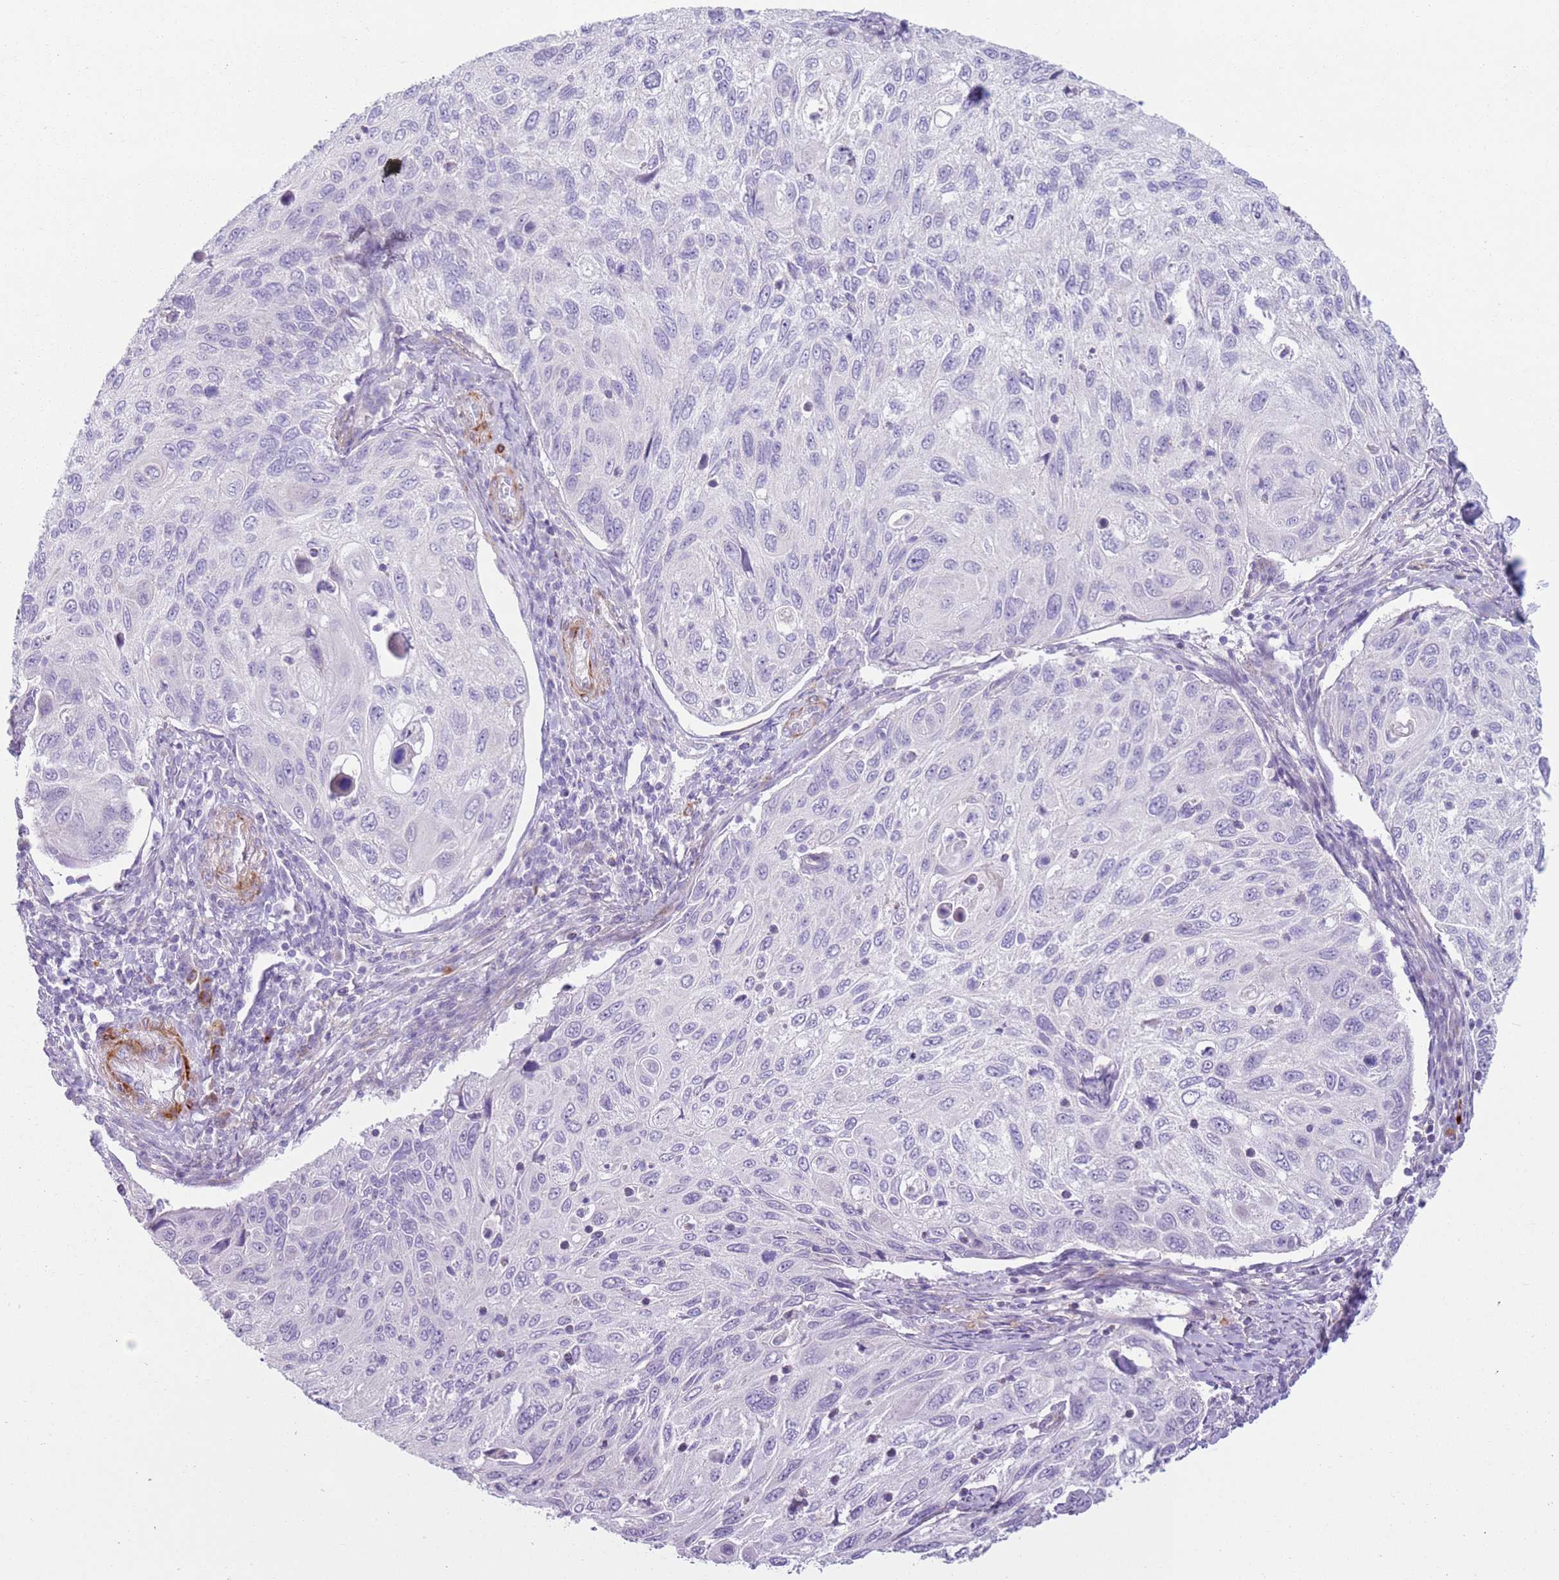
{"staining": {"intensity": "negative", "quantity": "none", "location": "none"}, "tissue": "cervical cancer", "cell_type": "Tumor cells", "image_type": "cancer", "snomed": [{"axis": "morphology", "description": "Squamous cell carcinoma, NOS"}, {"axis": "topography", "description": "Cervix"}], "caption": "This is a photomicrograph of IHC staining of cervical cancer (squamous cell carcinoma), which shows no positivity in tumor cells.", "gene": "ZNF239", "patient": {"sex": "female", "age": 70}}